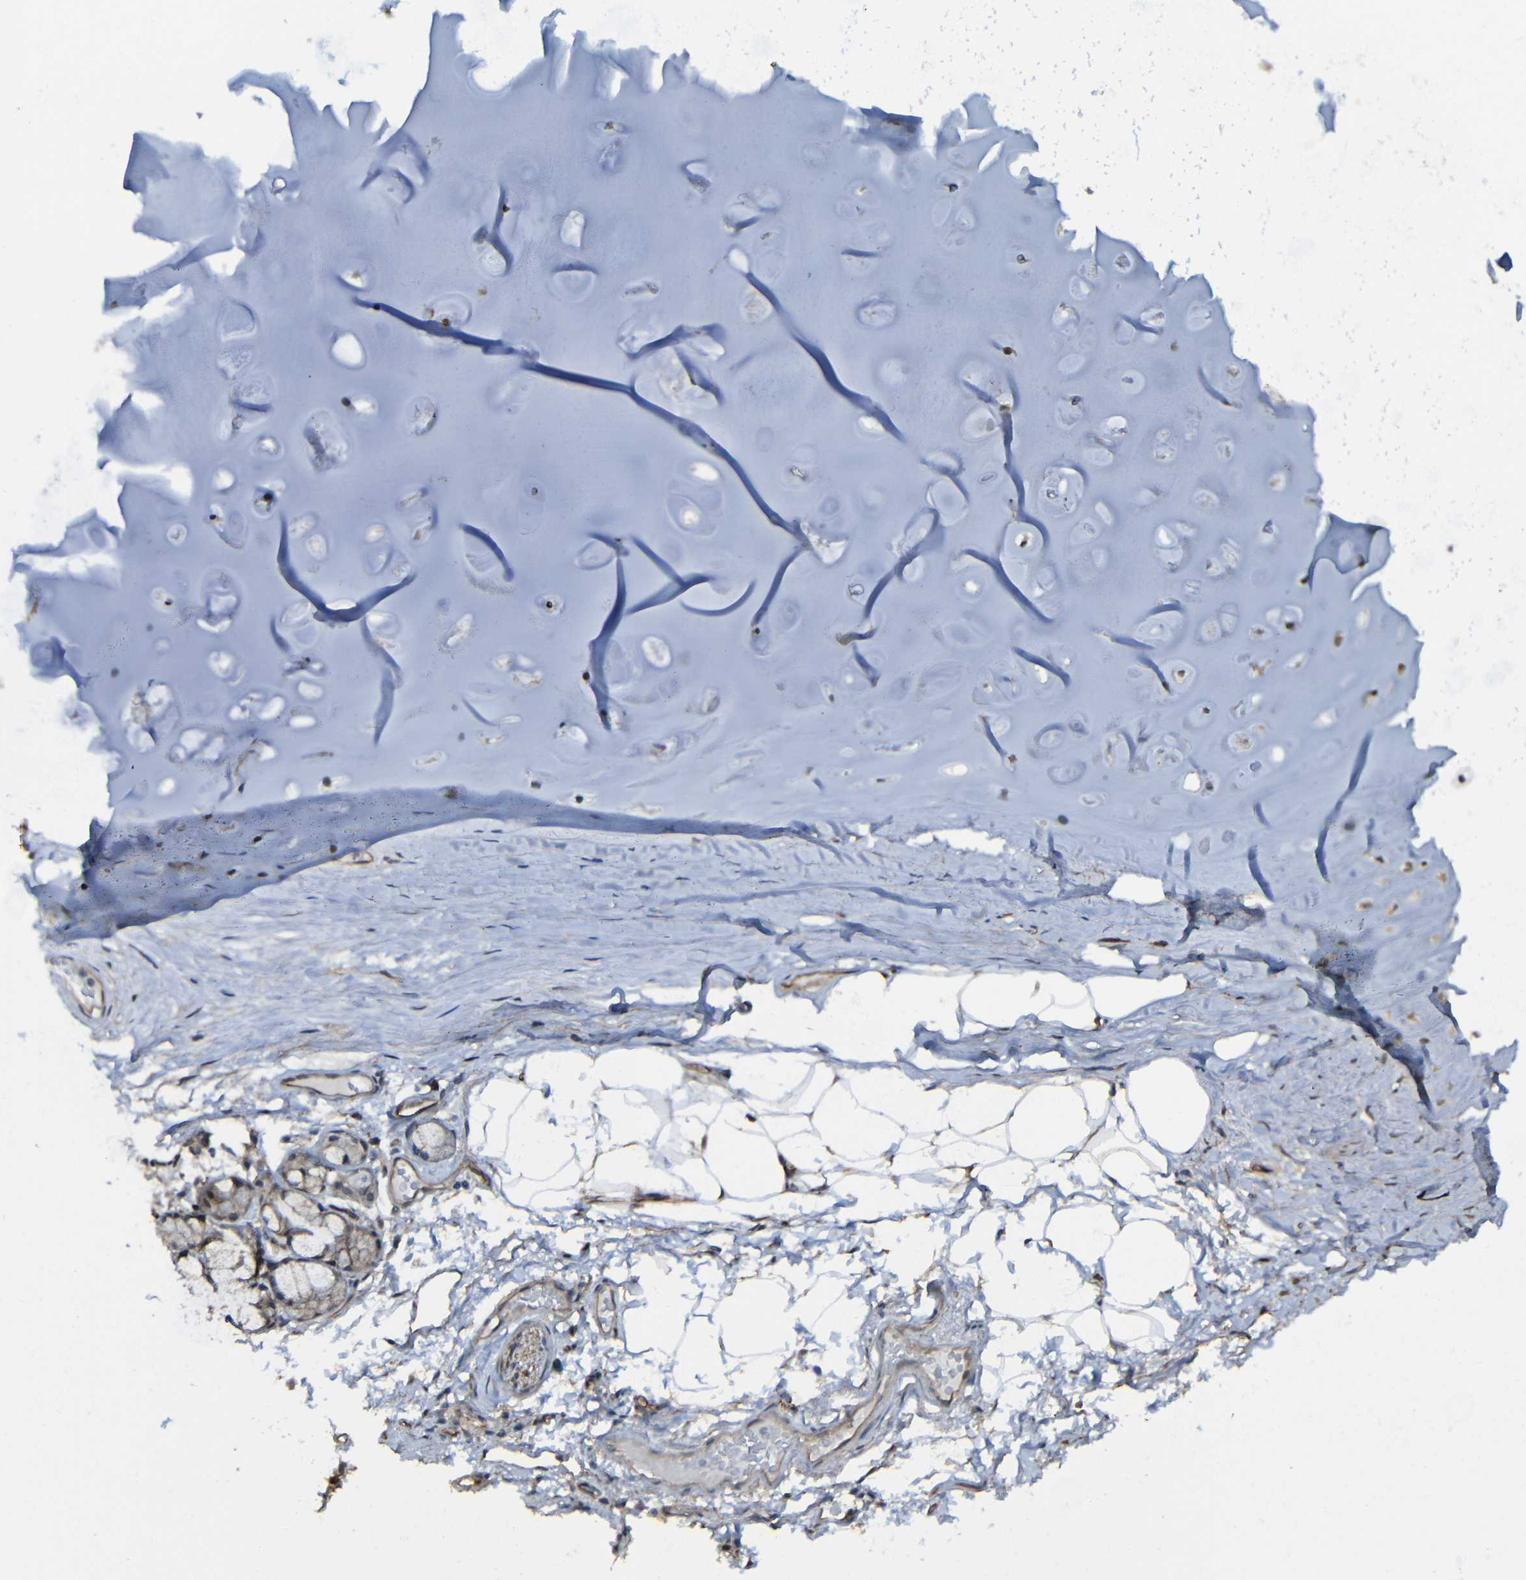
{"staining": {"intensity": "weak", "quantity": ">75%", "location": "cytoplasmic/membranous"}, "tissue": "adipose tissue", "cell_type": "Adipocytes", "image_type": "normal", "snomed": [{"axis": "morphology", "description": "Normal tissue, NOS"}, {"axis": "topography", "description": "Cartilage tissue"}, {"axis": "topography", "description": "Bronchus"}], "caption": "Human adipose tissue stained with a brown dye demonstrates weak cytoplasmic/membranous positive expression in about >75% of adipocytes.", "gene": "LGR5", "patient": {"sex": "female", "age": 73}}